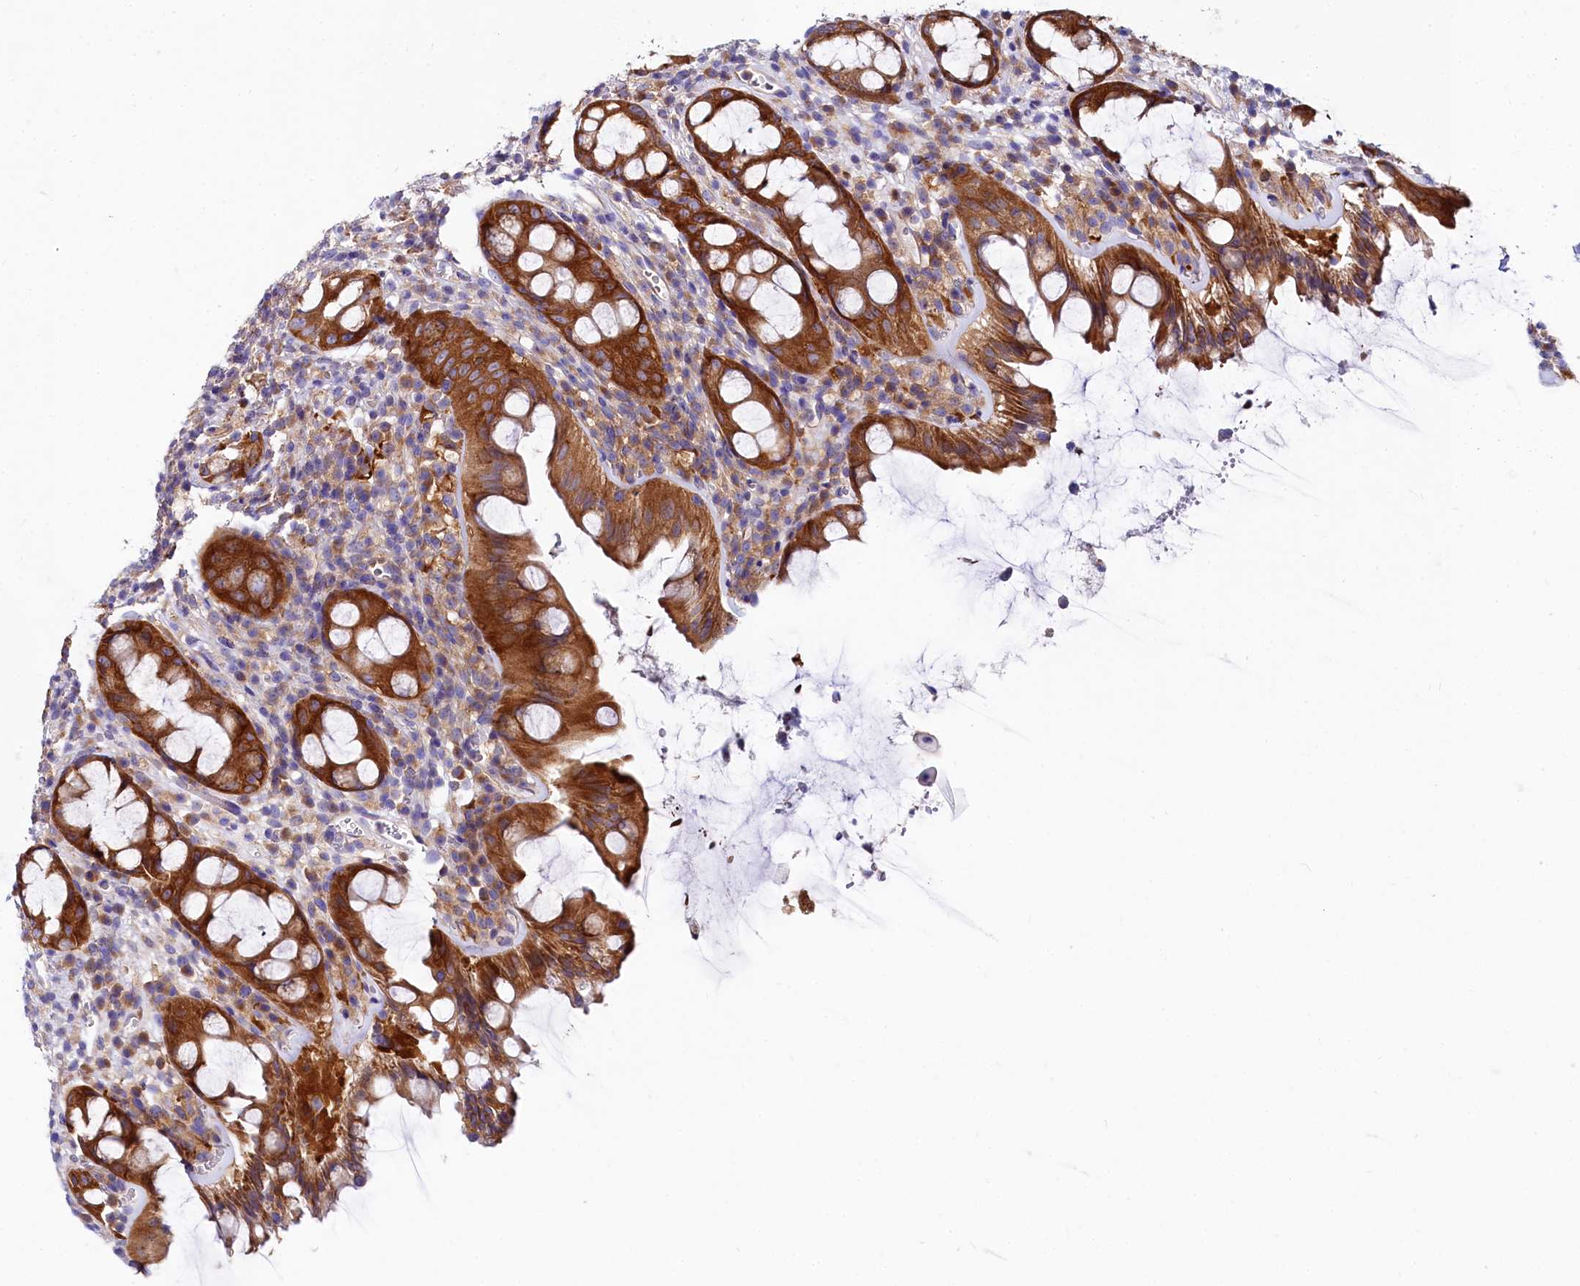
{"staining": {"intensity": "strong", "quantity": ">75%", "location": "cytoplasmic/membranous"}, "tissue": "rectum", "cell_type": "Glandular cells", "image_type": "normal", "snomed": [{"axis": "morphology", "description": "Normal tissue, NOS"}, {"axis": "topography", "description": "Rectum"}], "caption": "Approximately >75% of glandular cells in unremarkable rectum display strong cytoplasmic/membranous protein positivity as visualized by brown immunohistochemical staining.", "gene": "QARS1", "patient": {"sex": "female", "age": 57}}